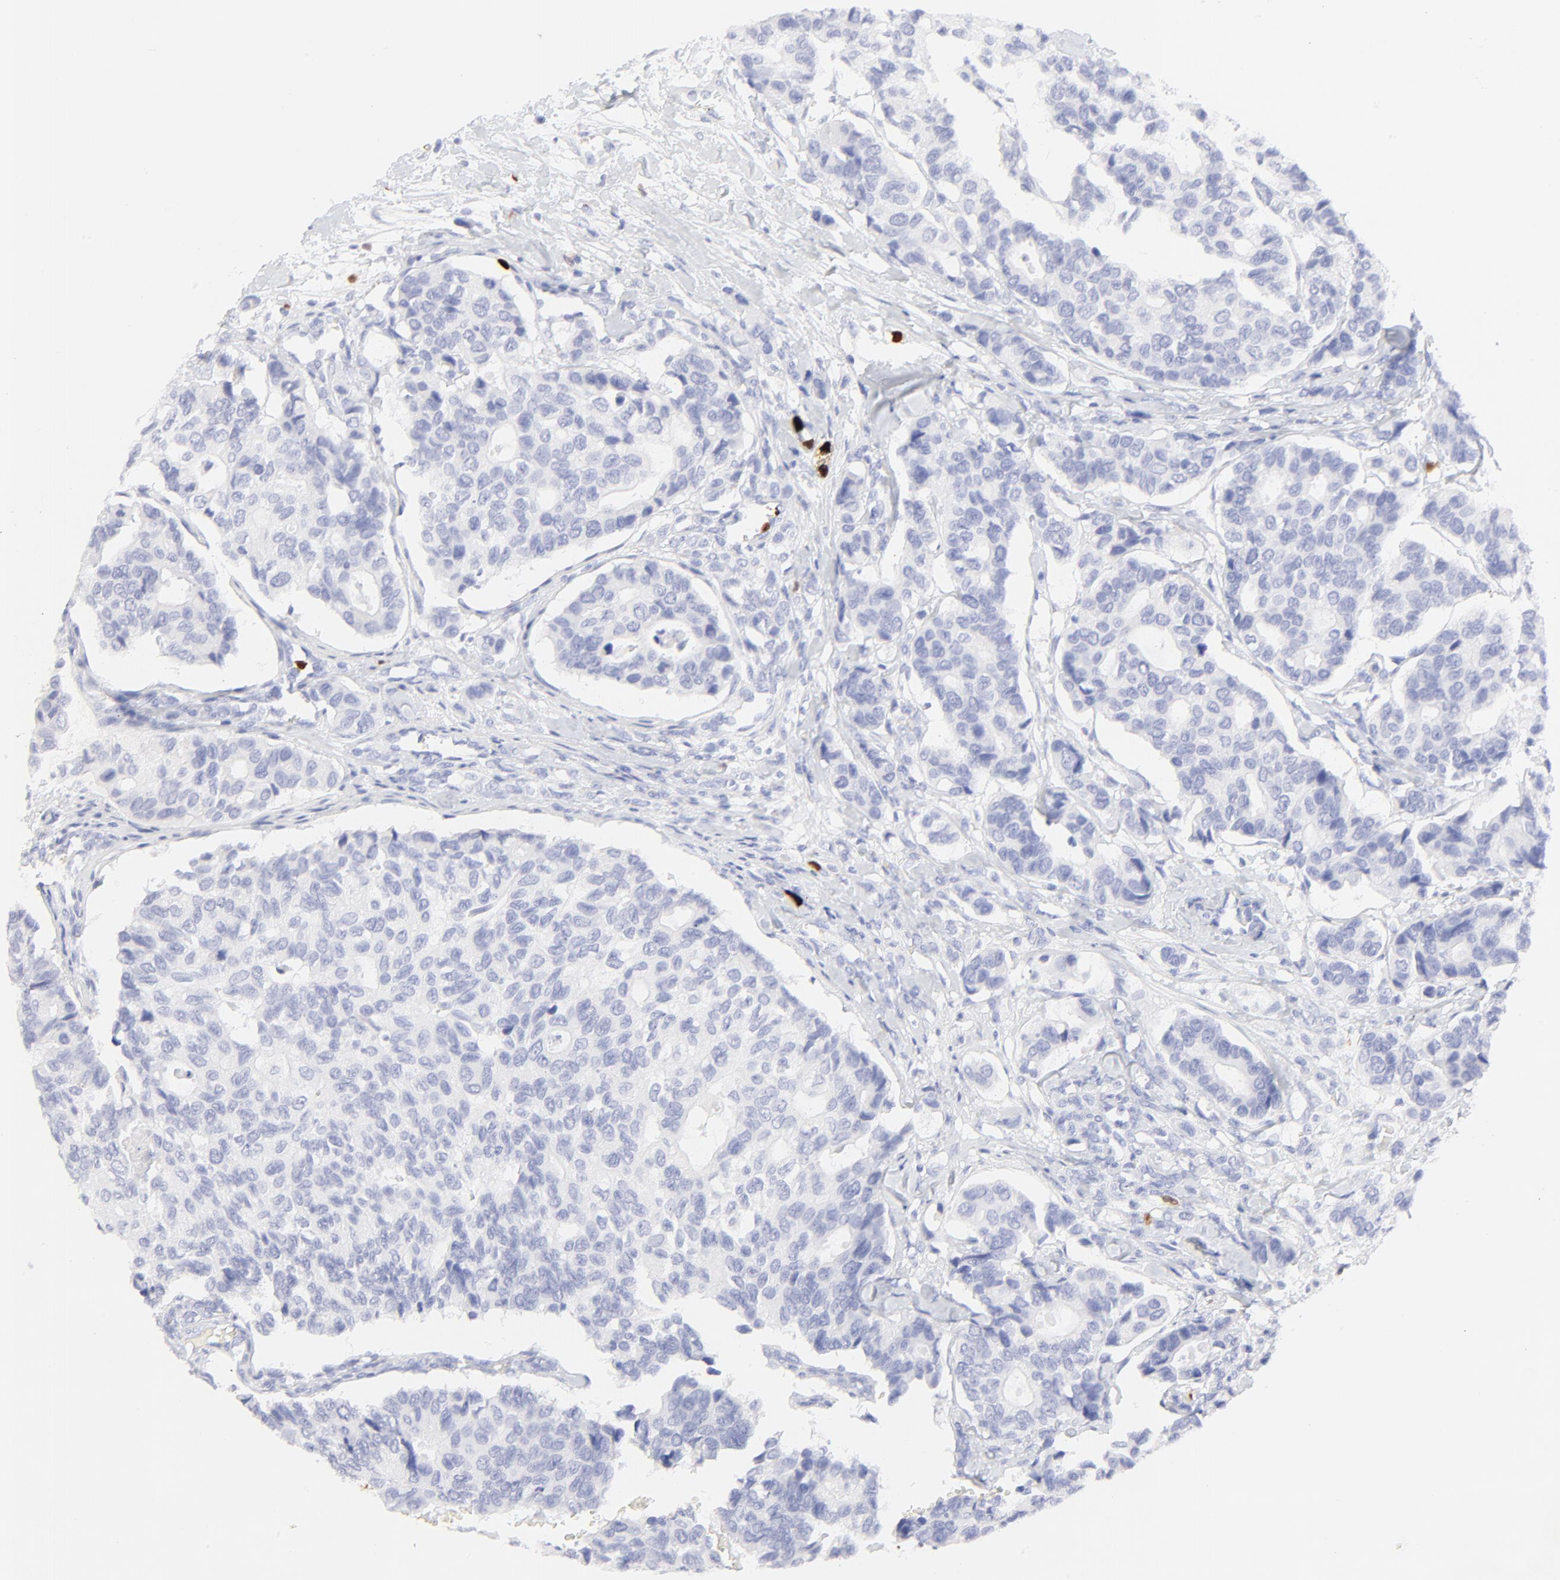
{"staining": {"intensity": "negative", "quantity": "none", "location": "none"}, "tissue": "breast cancer", "cell_type": "Tumor cells", "image_type": "cancer", "snomed": [{"axis": "morphology", "description": "Duct carcinoma"}, {"axis": "topography", "description": "Breast"}], "caption": "Tumor cells are negative for brown protein staining in breast cancer.", "gene": "S100A12", "patient": {"sex": "female", "age": 69}}